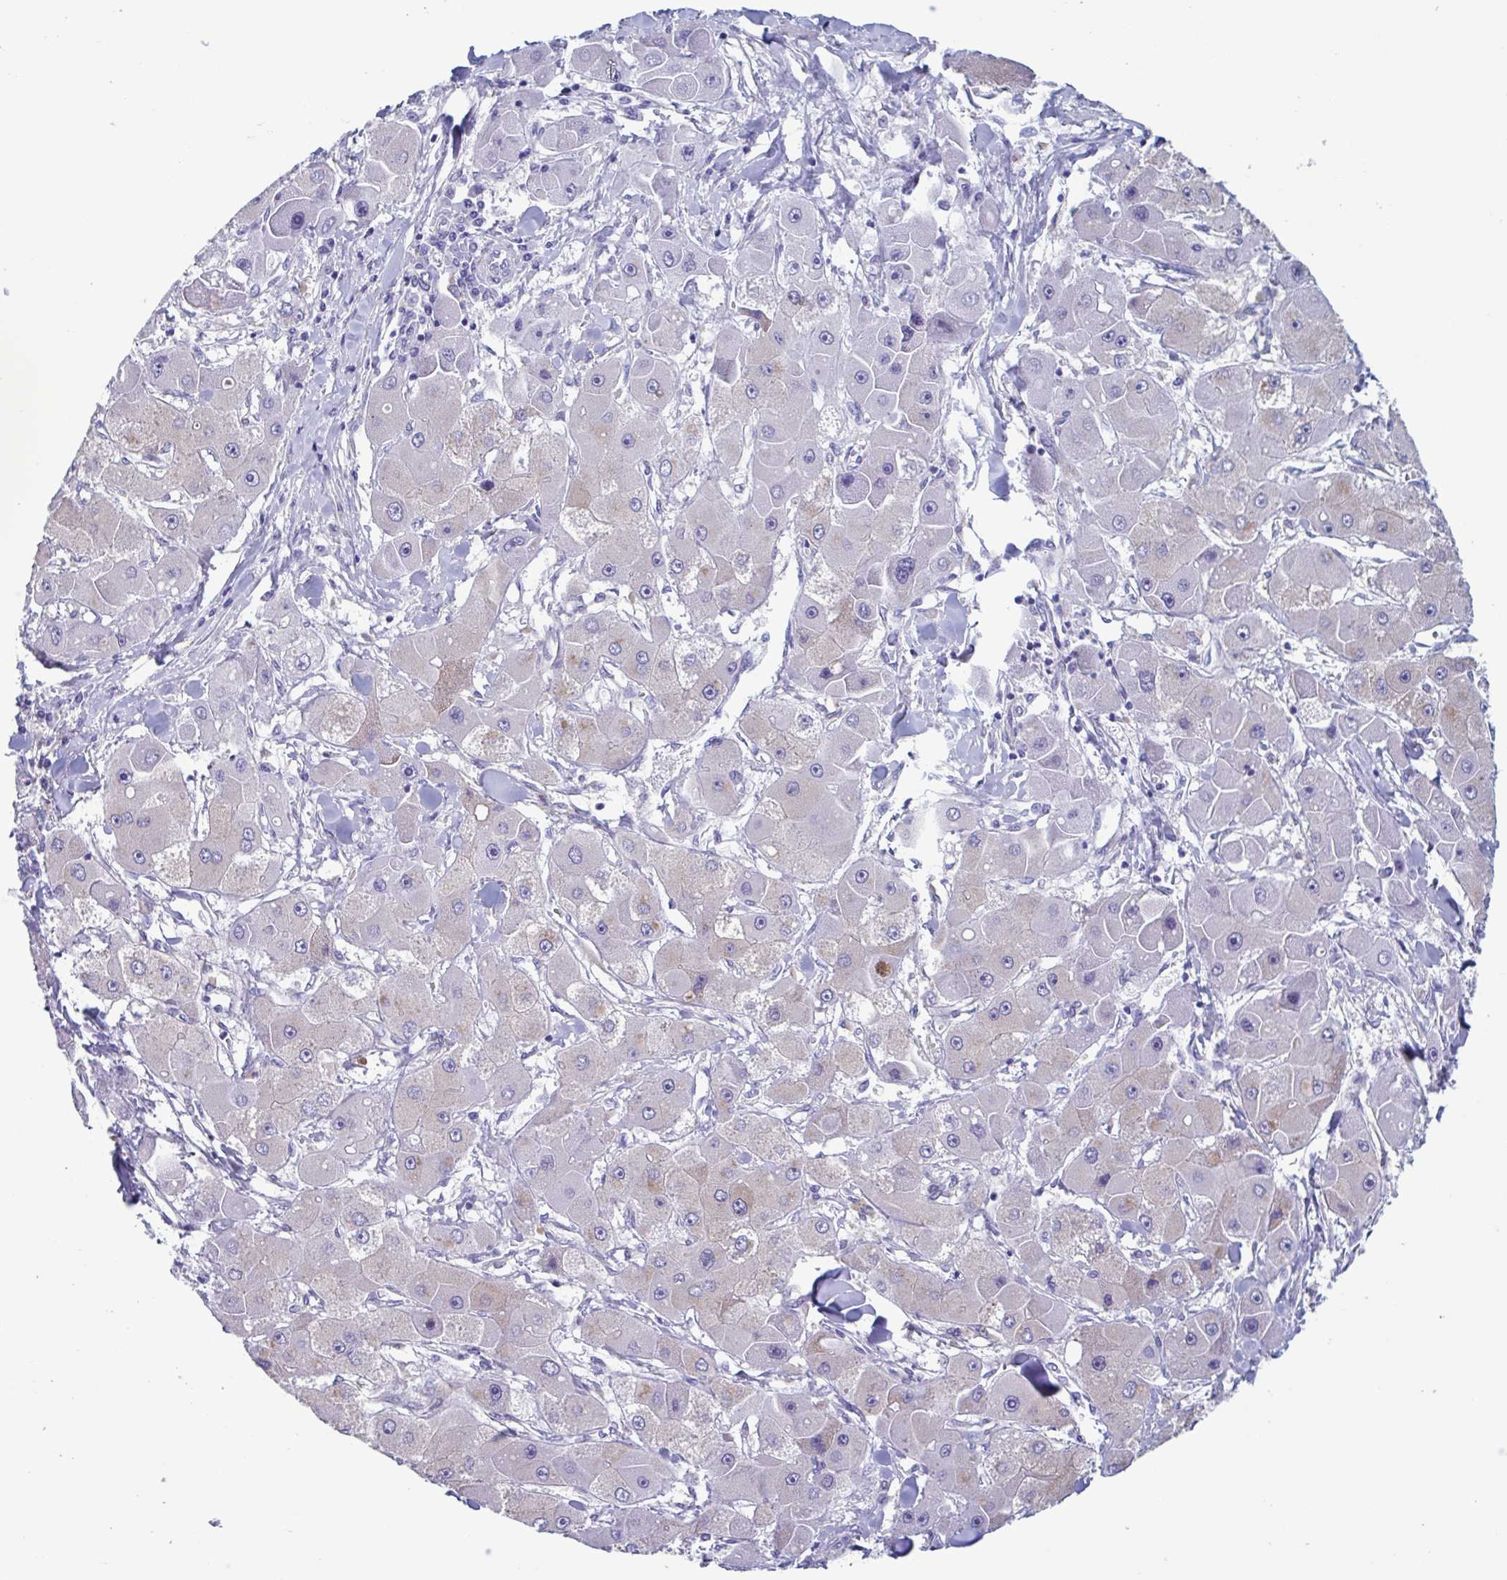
{"staining": {"intensity": "negative", "quantity": "none", "location": "none"}, "tissue": "liver cancer", "cell_type": "Tumor cells", "image_type": "cancer", "snomed": [{"axis": "morphology", "description": "Carcinoma, Hepatocellular, NOS"}, {"axis": "topography", "description": "Liver"}], "caption": "A high-resolution image shows immunohistochemistry staining of liver hepatocellular carcinoma, which exhibits no significant staining in tumor cells. (Immunohistochemistry (ihc), brightfield microscopy, high magnification).", "gene": "LPIN3", "patient": {"sex": "male", "age": 24}}